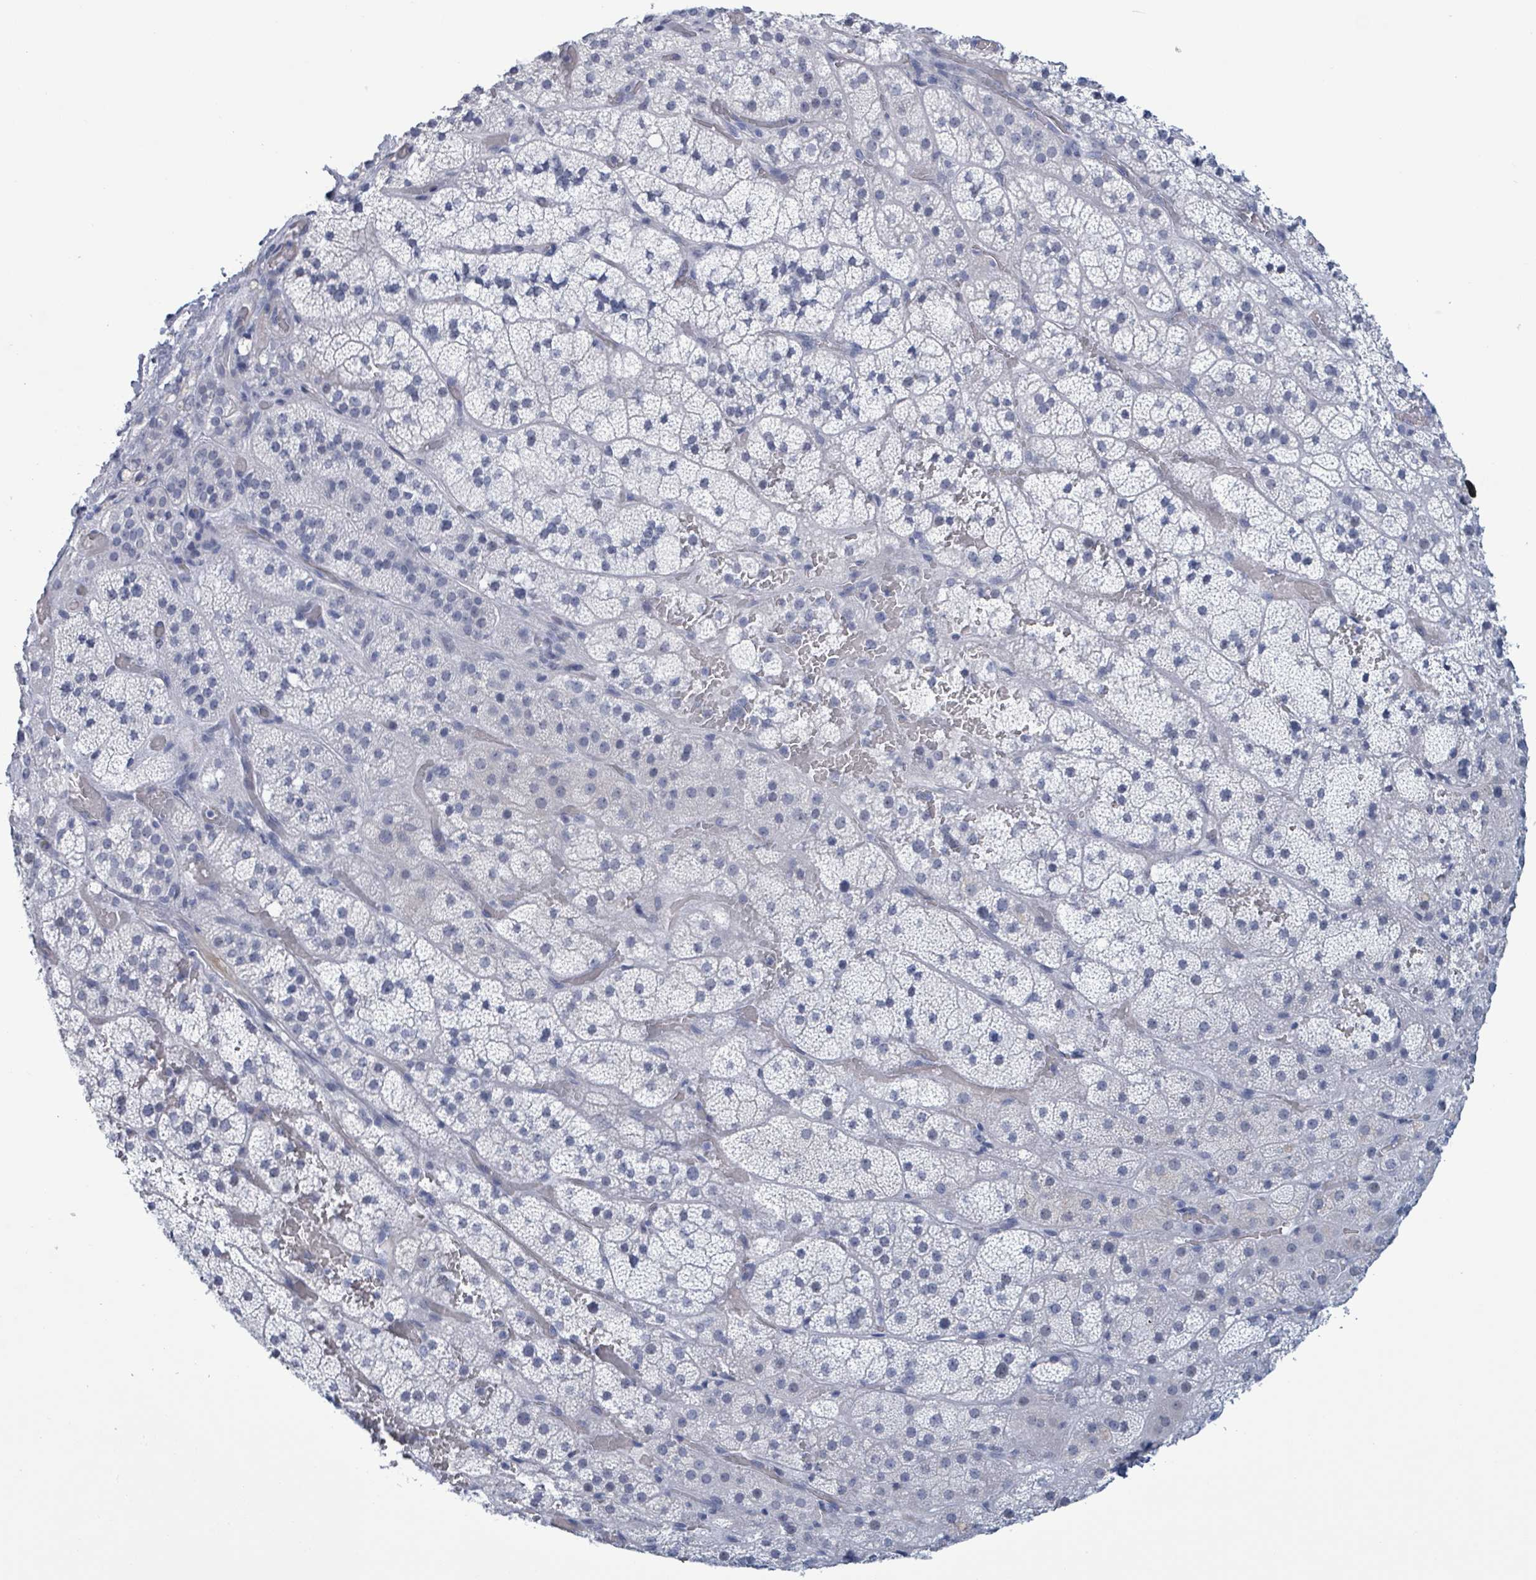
{"staining": {"intensity": "negative", "quantity": "none", "location": "none"}, "tissue": "adrenal gland", "cell_type": "Glandular cells", "image_type": "normal", "snomed": [{"axis": "morphology", "description": "Normal tissue, NOS"}, {"axis": "topography", "description": "Adrenal gland"}], "caption": "The micrograph displays no significant staining in glandular cells of adrenal gland. (Brightfield microscopy of DAB (3,3'-diaminobenzidine) immunohistochemistry (IHC) at high magnification).", "gene": "ZNF771", "patient": {"sex": "male", "age": 57}}